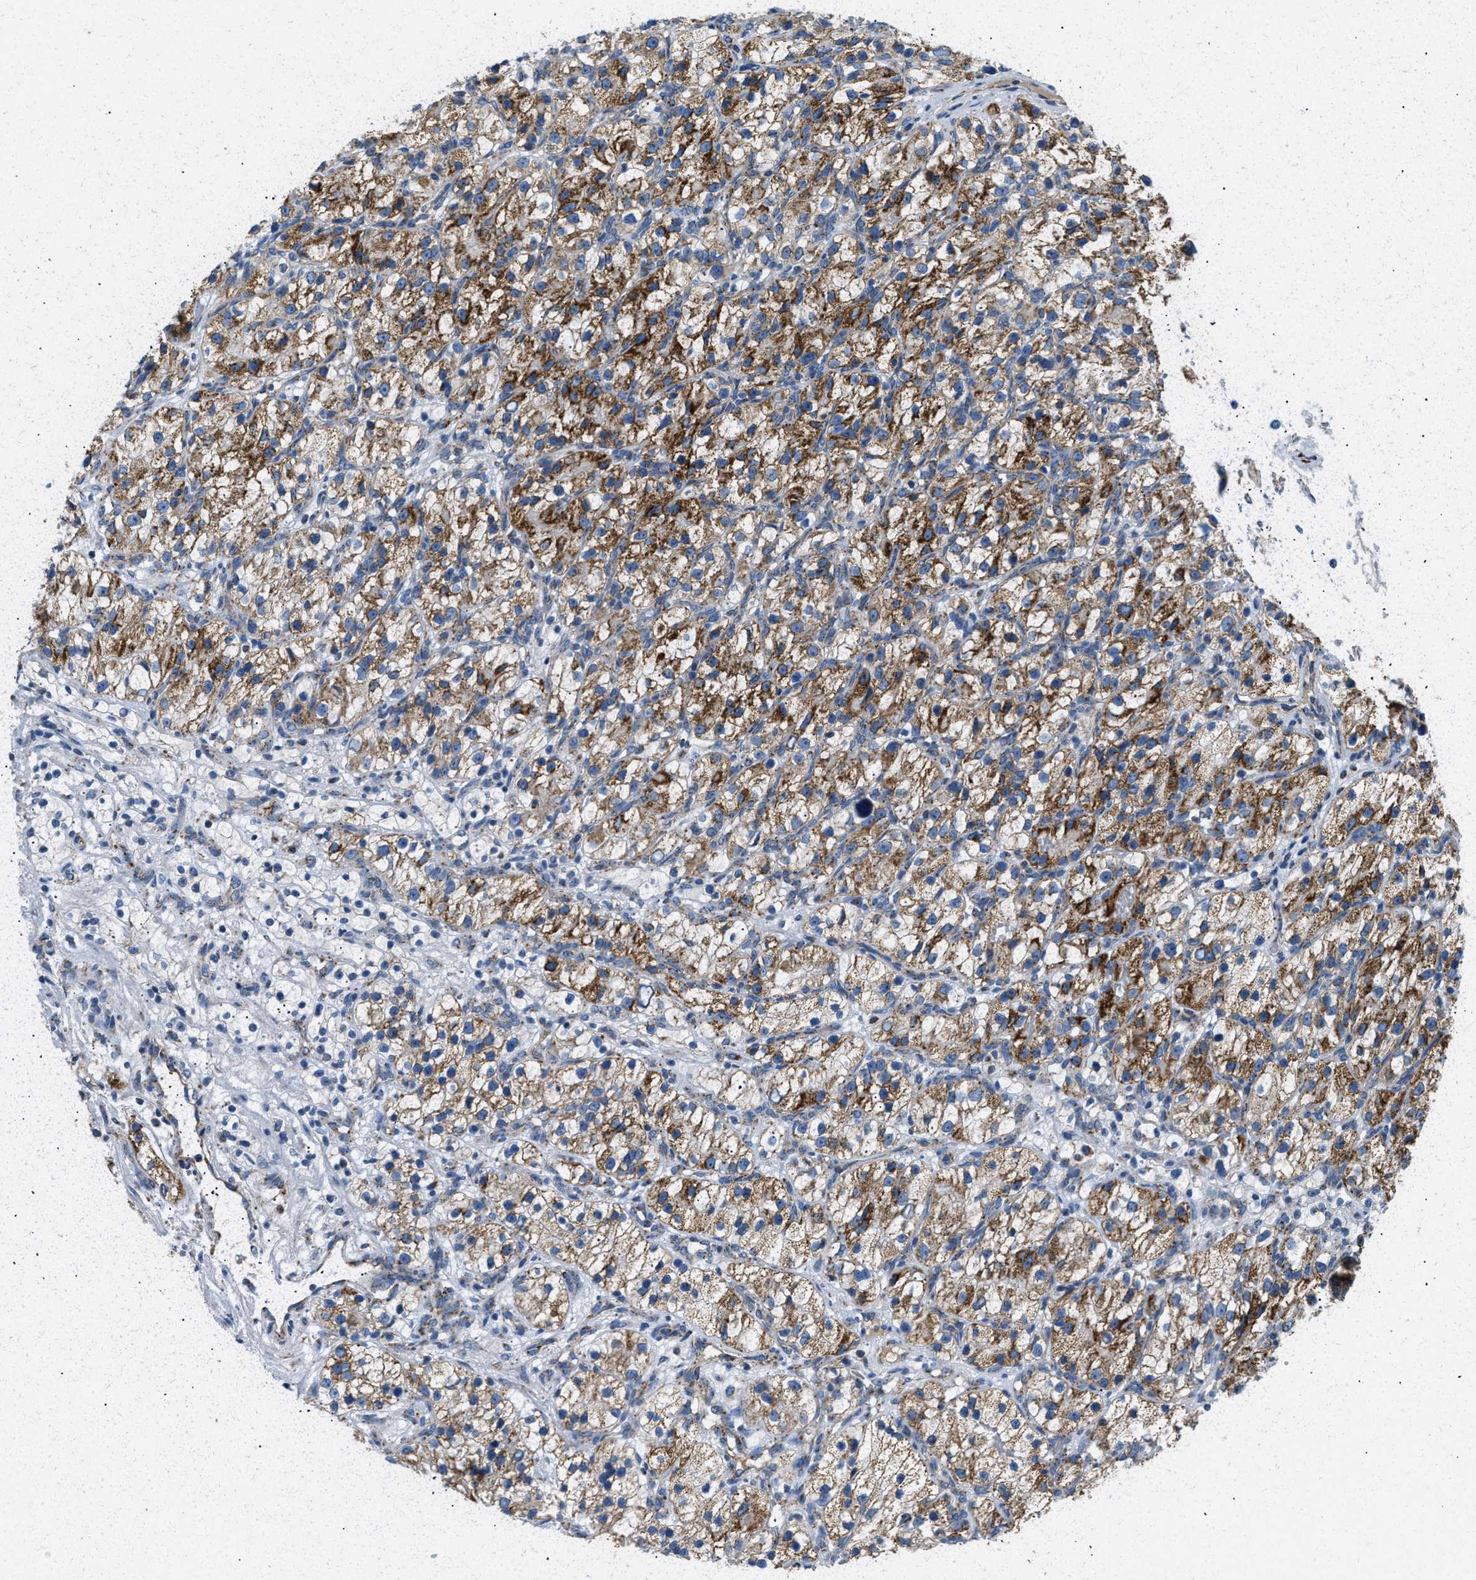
{"staining": {"intensity": "moderate", "quantity": ">75%", "location": "cytoplasmic/membranous"}, "tissue": "renal cancer", "cell_type": "Tumor cells", "image_type": "cancer", "snomed": [{"axis": "morphology", "description": "Adenocarcinoma, NOS"}, {"axis": "topography", "description": "Kidney"}], "caption": "Approximately >75% of tumor cells in renal adenocarcinoma exhibit moderate cytoplasmic/membranous protein positivity as visualized by brown immunohistochemical staining.", "gene": "ACADVL", "patient": {"sex": "female", "age": 57}}